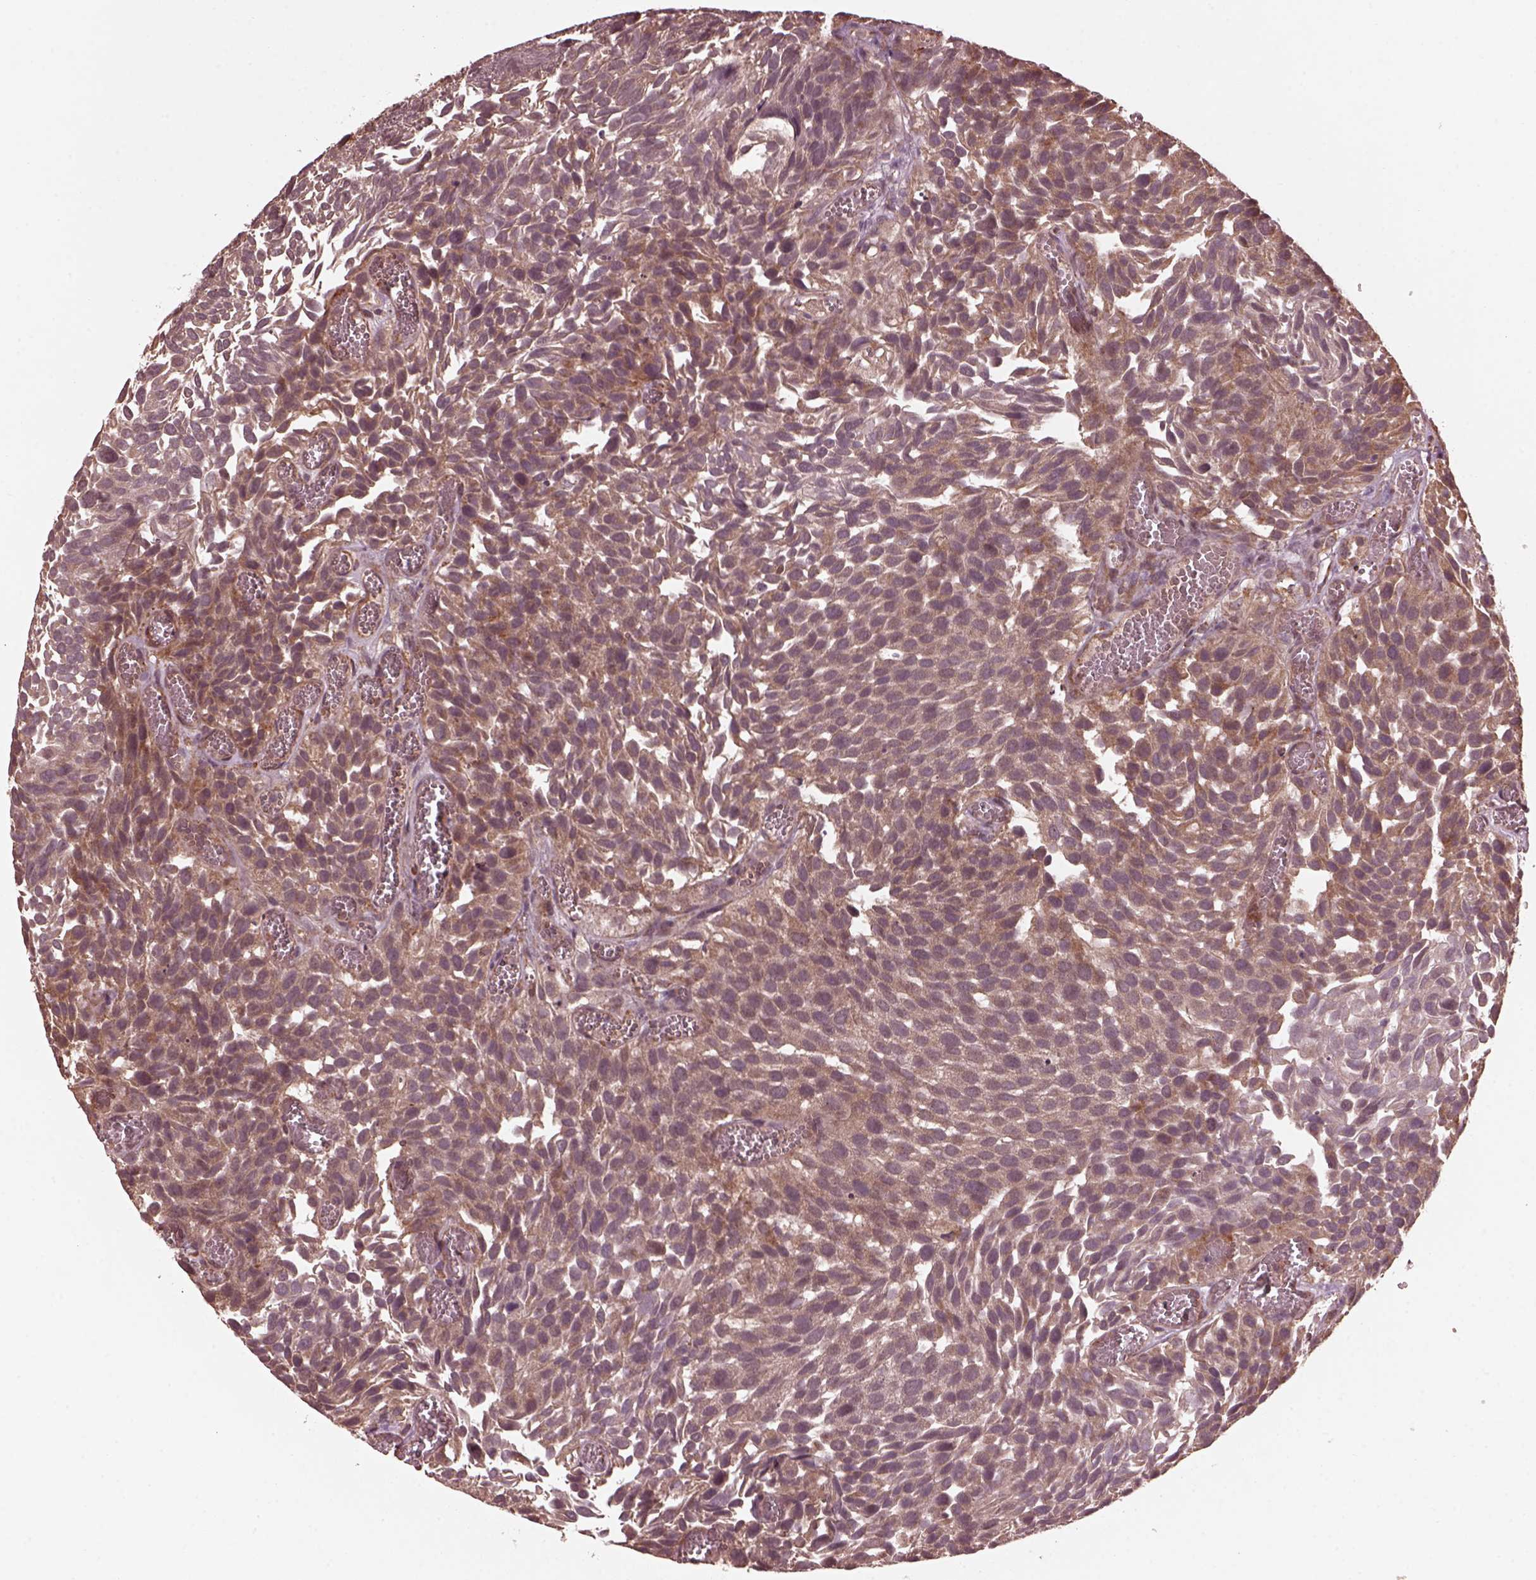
{"staining": {"intensity": "weak", "quantity": ">75%", "location": "cytoplasmic/membranous"}, "tissue": "urothelial cancer", "cell_type": "Tumor cells", "image_type": "cancer", "snomed": [{"axis": "morphology", "description": "Urothelial carcinoma, Low grade"}, {"axis": "topography", "description": "Urinary bladder"}], "caption": "This is an image of immunohistochemistry staining of urothelial carcinoma (low-grade), which shows weak positivity in the cytoplasmic/membranous of tumor cells.", "gene": "ZNF292", "patient": {"sex": "female", "age": 69}}